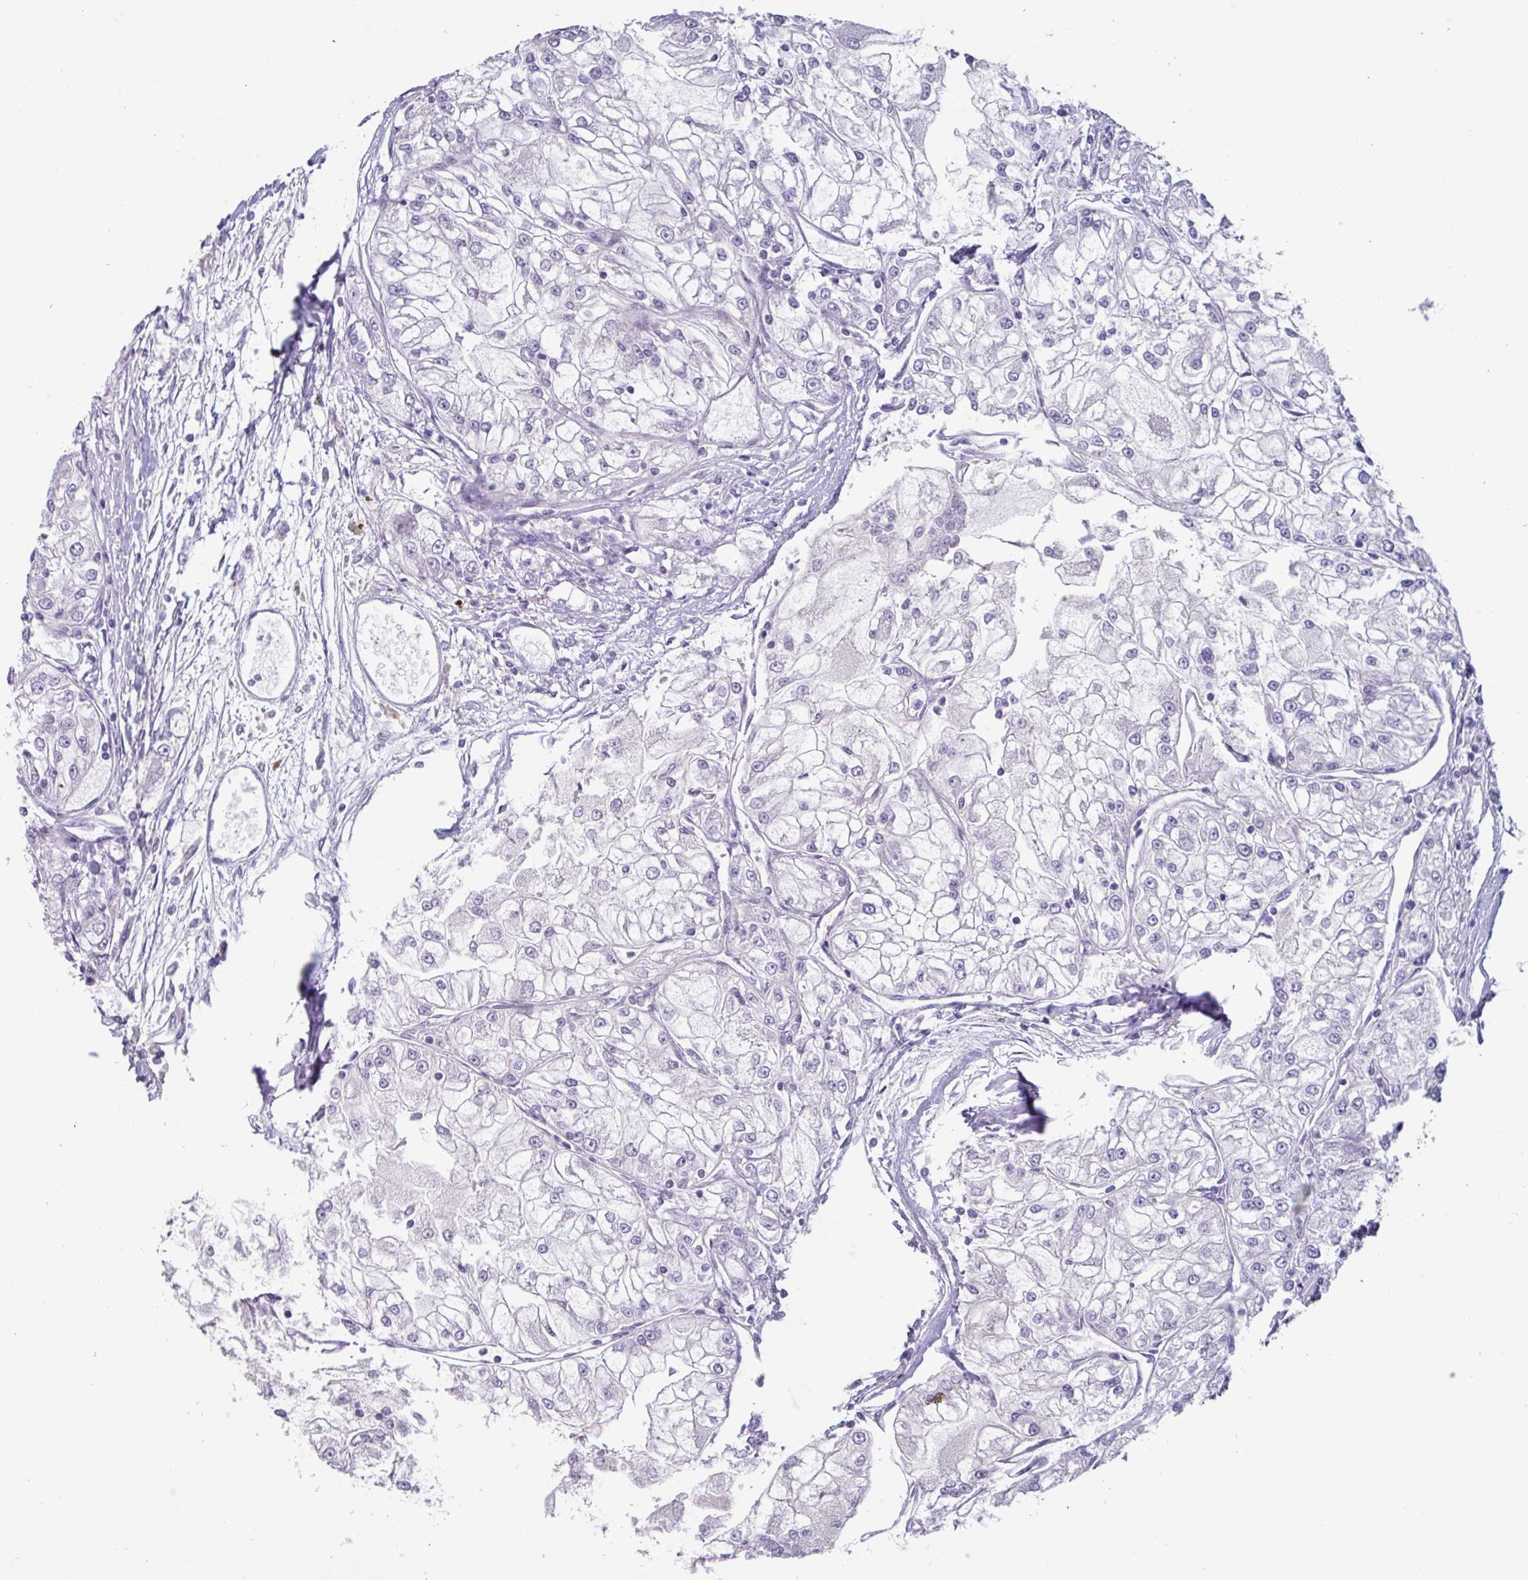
{"staining": {"intensity": "negative", "quantity": "none", "location": "none"}, "tissue": "renal cancer", "cell_type": "Tumor cells", "image_type": "cancer", "snomed": [{"axis": "morphology", "description": "Adenocarcinoma, NOS"}, {"axis": "topography", "description": "Kidney"}], "caption": "An image of human renal cancer (adenocarcinoma) is negative for staining in tumor cells.", "gene": "OR2T10", "patient": {"sex": "female", "age": 72}}